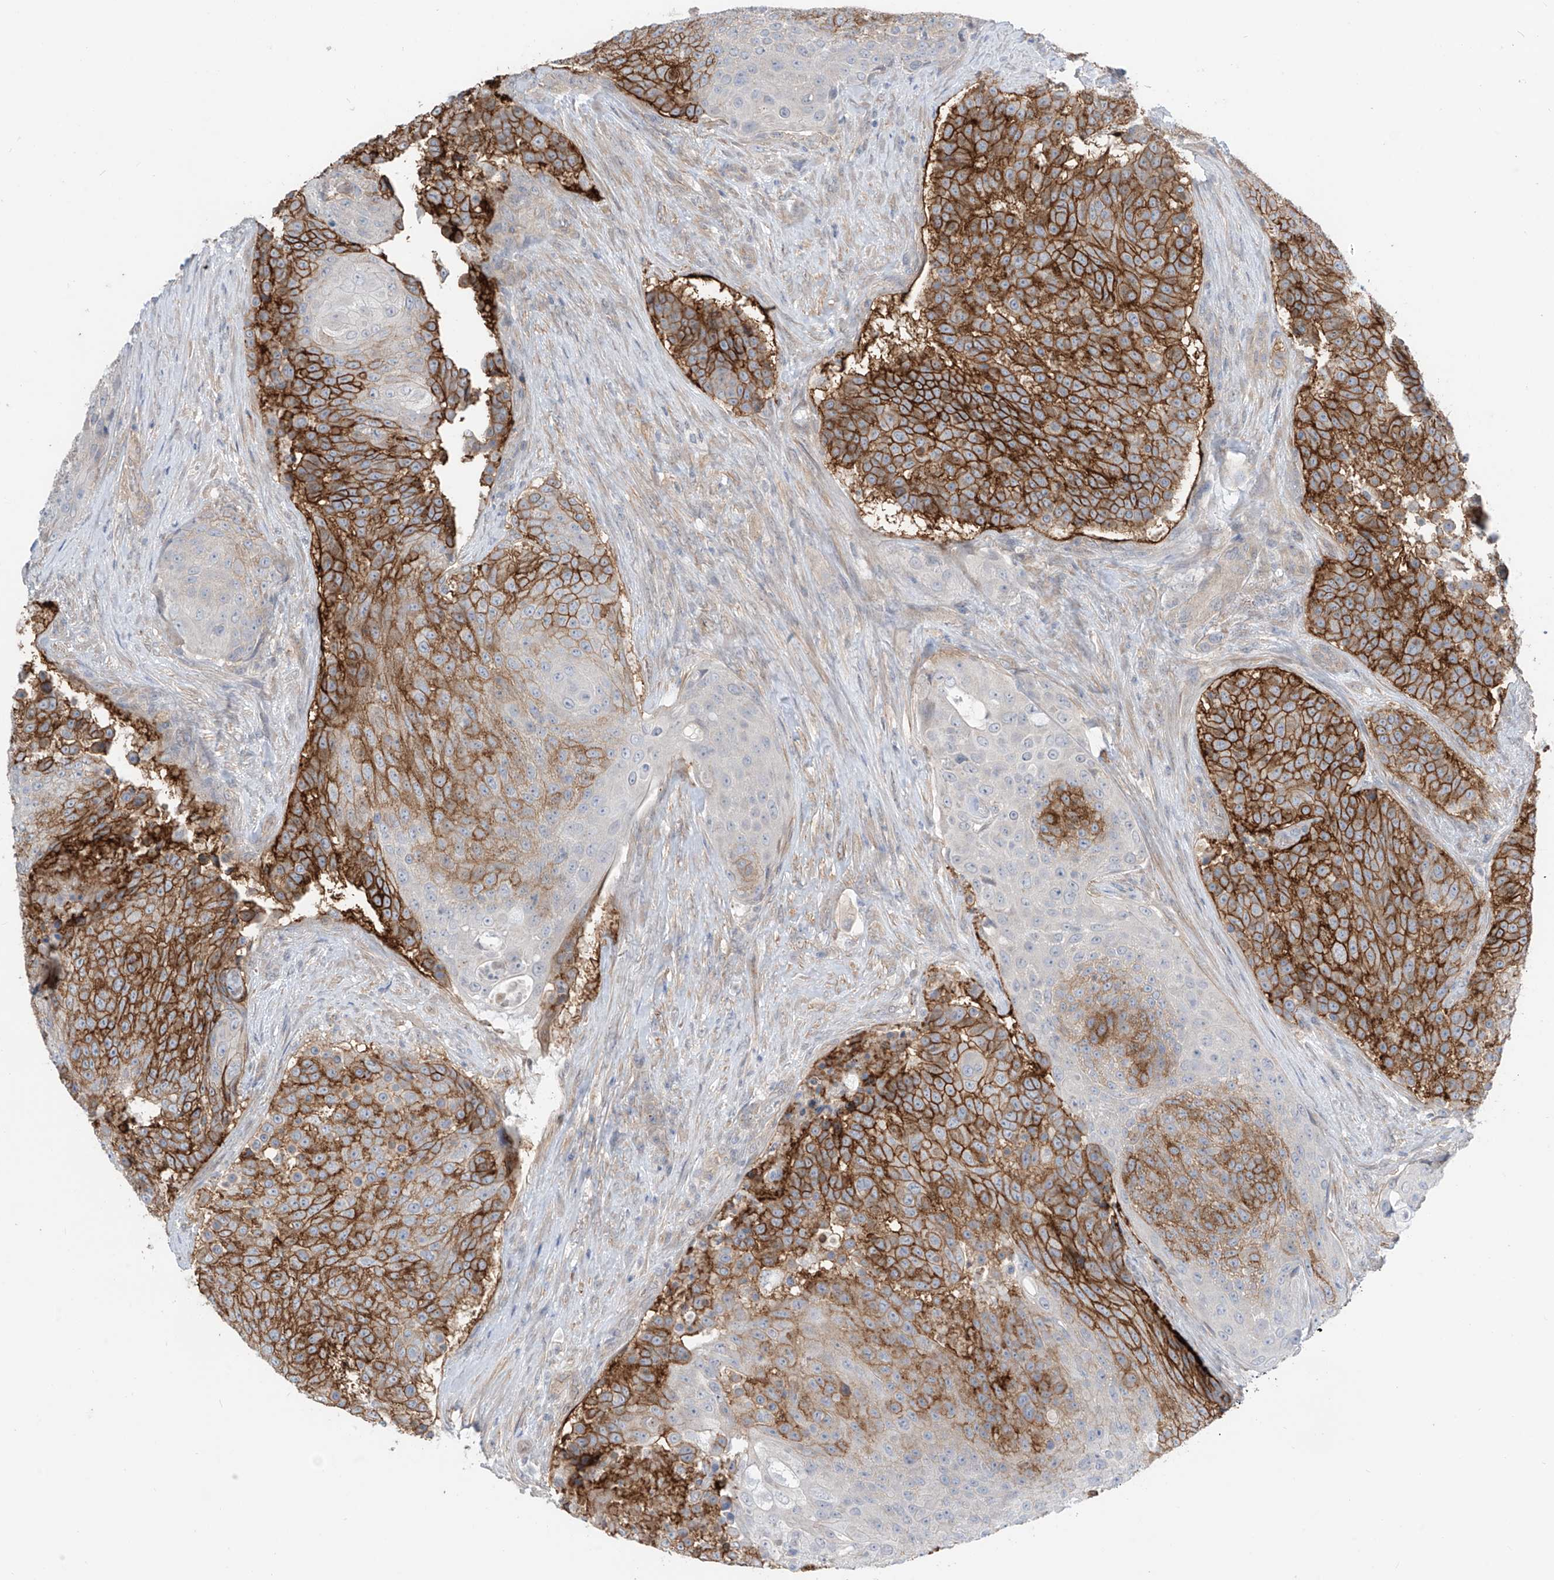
{"staining": {"intensity": "strong", "quantity": "25%-75%", "location": "cytoplasmic/membranous"}, "tissue": "urothelial cancer", "cell_type": "Tumor cells", "image_type": "cancer", "snomed": [{"axis": "morphology", "description": "Urothelial carcinoma, High grade"}, {"axis": "topography", "description": "Urinary bladder"}], "caption": "High-grade urothelial carcinoma stained with a brown dye displays strong cytoplasmic/membranous positive positivity in about 25%-75% of tumor cells.", "gene": "ABLIM2", "patient": {"sex": "female", "age": 63}}